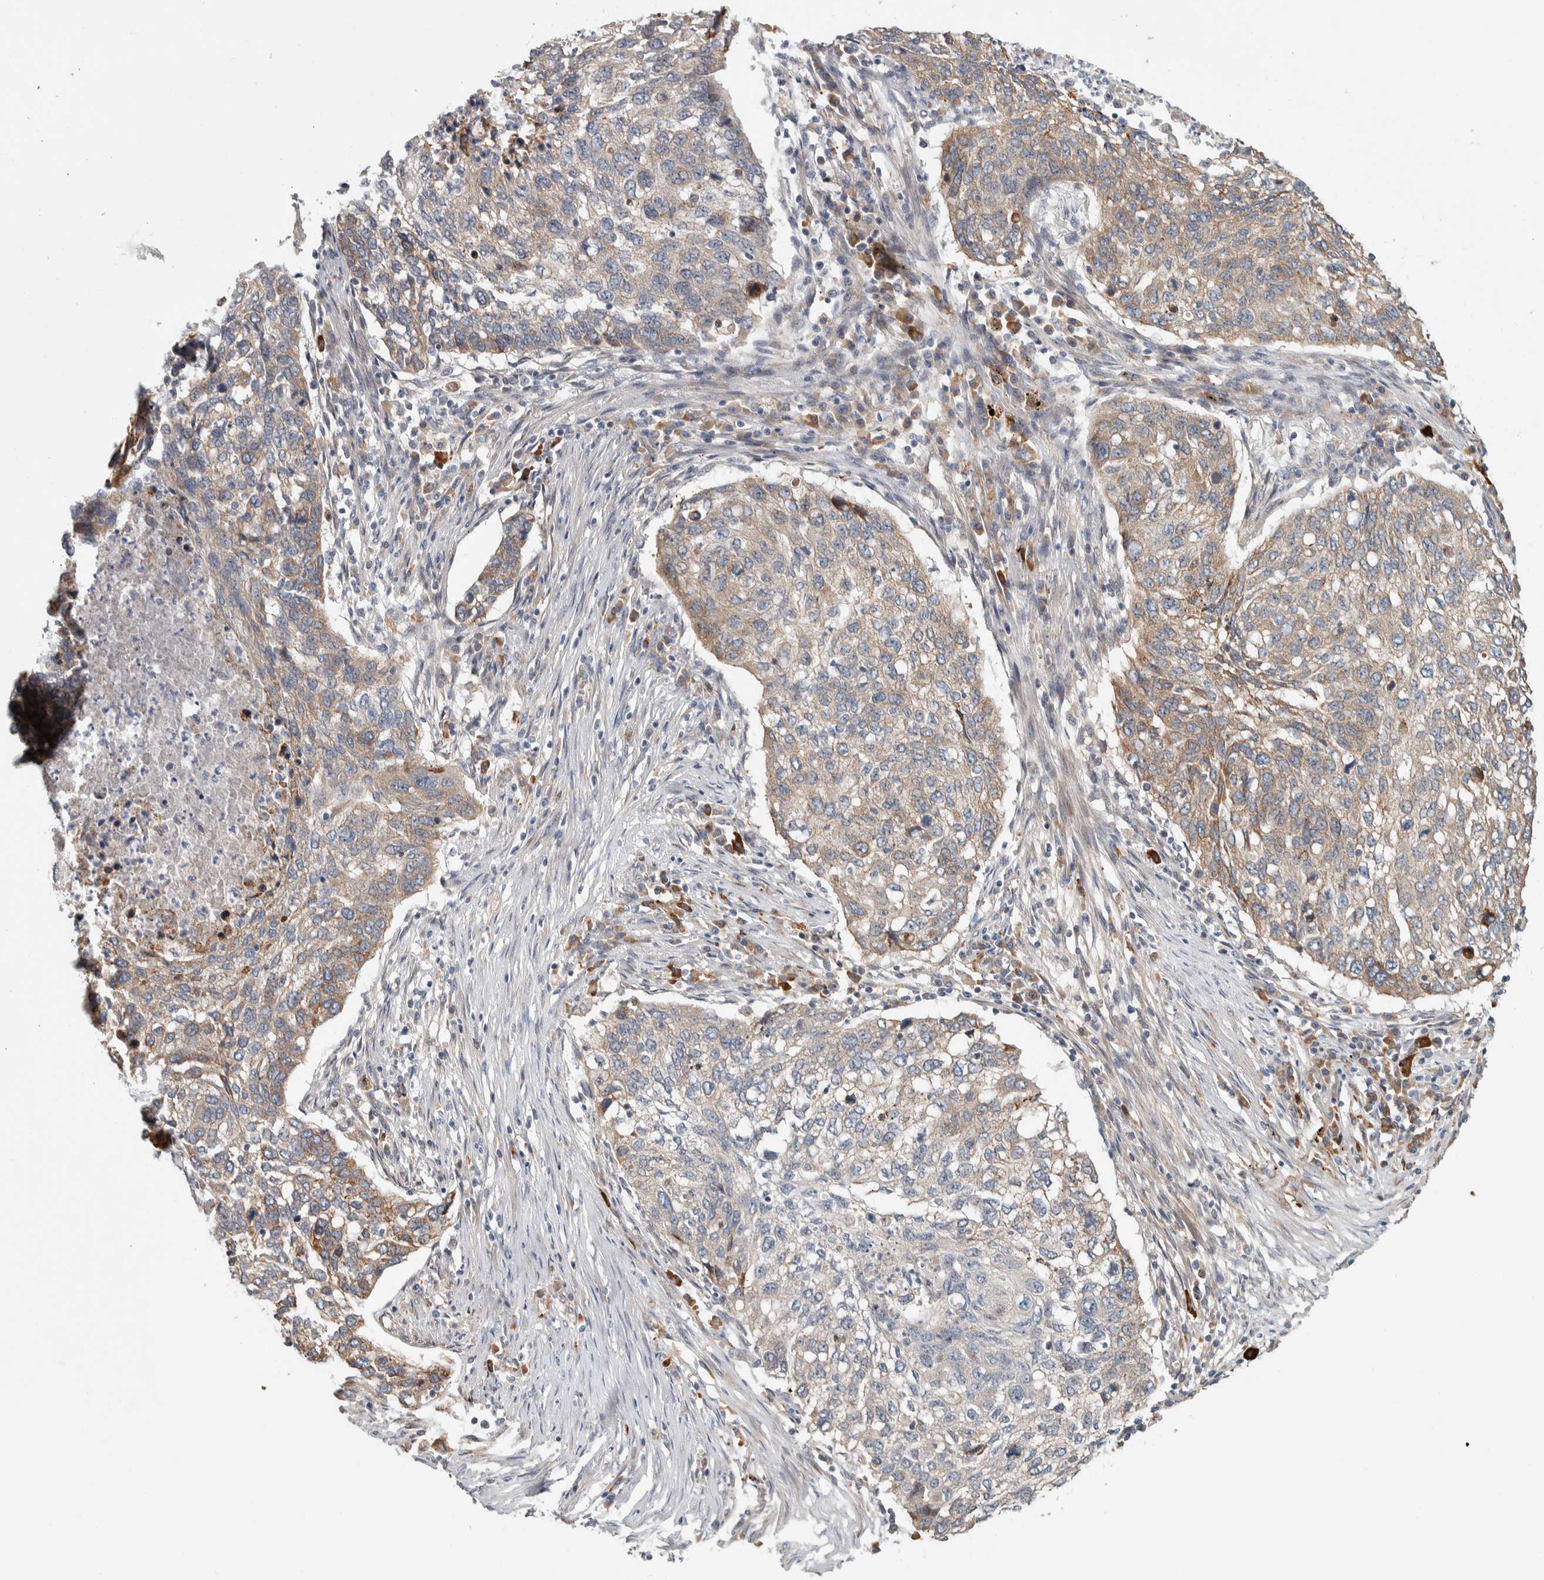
{"staining": {"intensity": "weak", "quantity": "25%-75%", "location": "cytoplasmic/membranous"}, "tissue": "lung cancer", "cell_type": "Tumor cells", "image_type": "cancer", "snomed": [{"axis": "morphology", "description": "Squamous cell carcinoma, NOS"}, {"axis": "topography", "description": "Lung"}], "caption": "A brown stain highlights weak cytoplasmic/membranous staining of a protein in human lung cancer tumor cells.", "gene": "TBC1D31", "patient": {"sex": "female", "age": 63}}